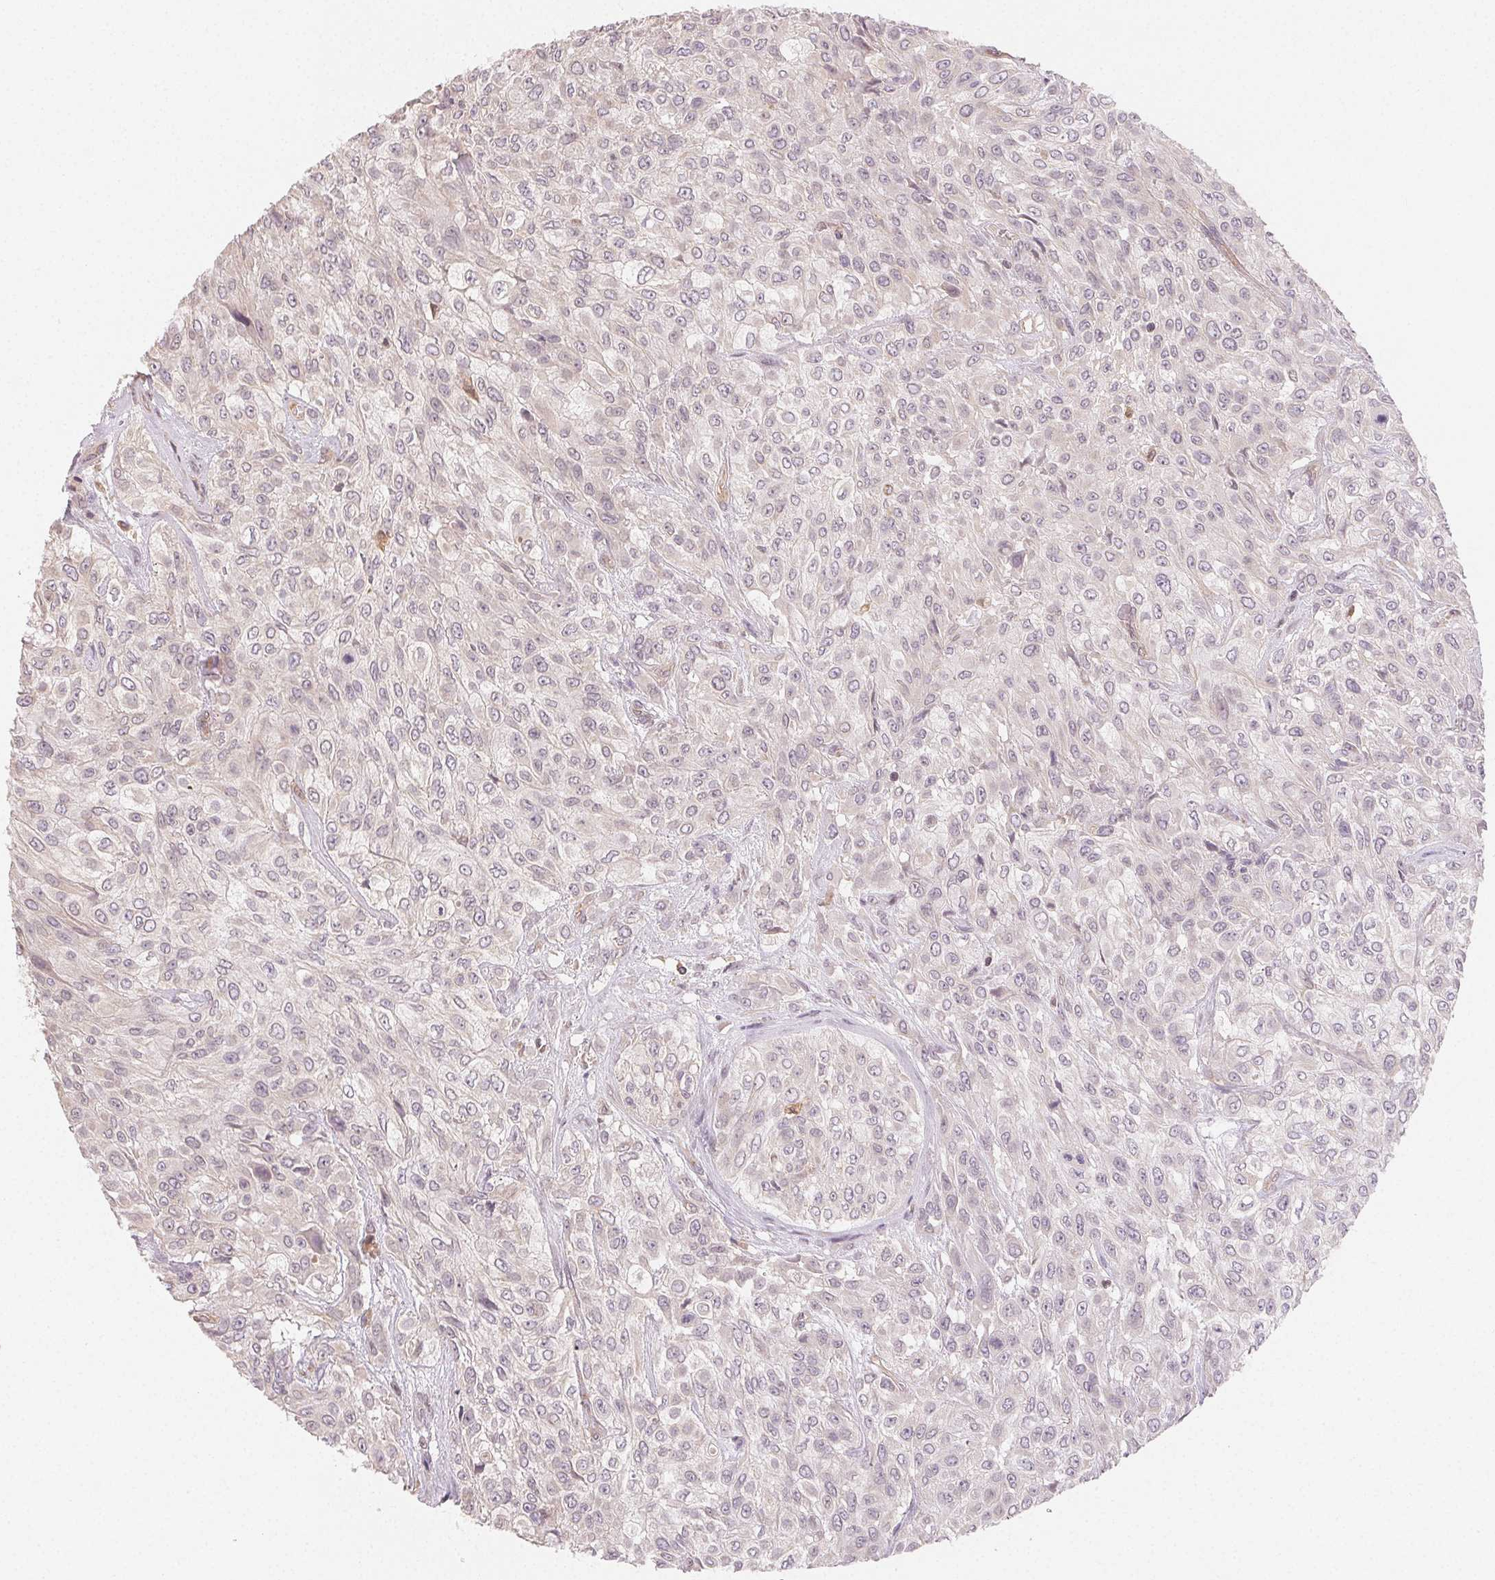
{"staining": {"intensity": "negative", "quantity": "none", "location": "none"}, "tissue": "urothelial cancer", "cell_type": "Tumor cells", "image_type": "cancer", "snomed": [{"axis": "morphology", "description": "Urothelial carcinoma, High grade"}, {"axis": "topography", "description": "Urinary bladder"}], "caption": "An immunohistochemistry micrograph of urothelial carcinoma (high-grade) is shown. There is no staining in tumor cells of urothelial carcinoma (high-grade).", "gene": "SEZ6L2", "patient": {"sex": "male", "age": 57}}